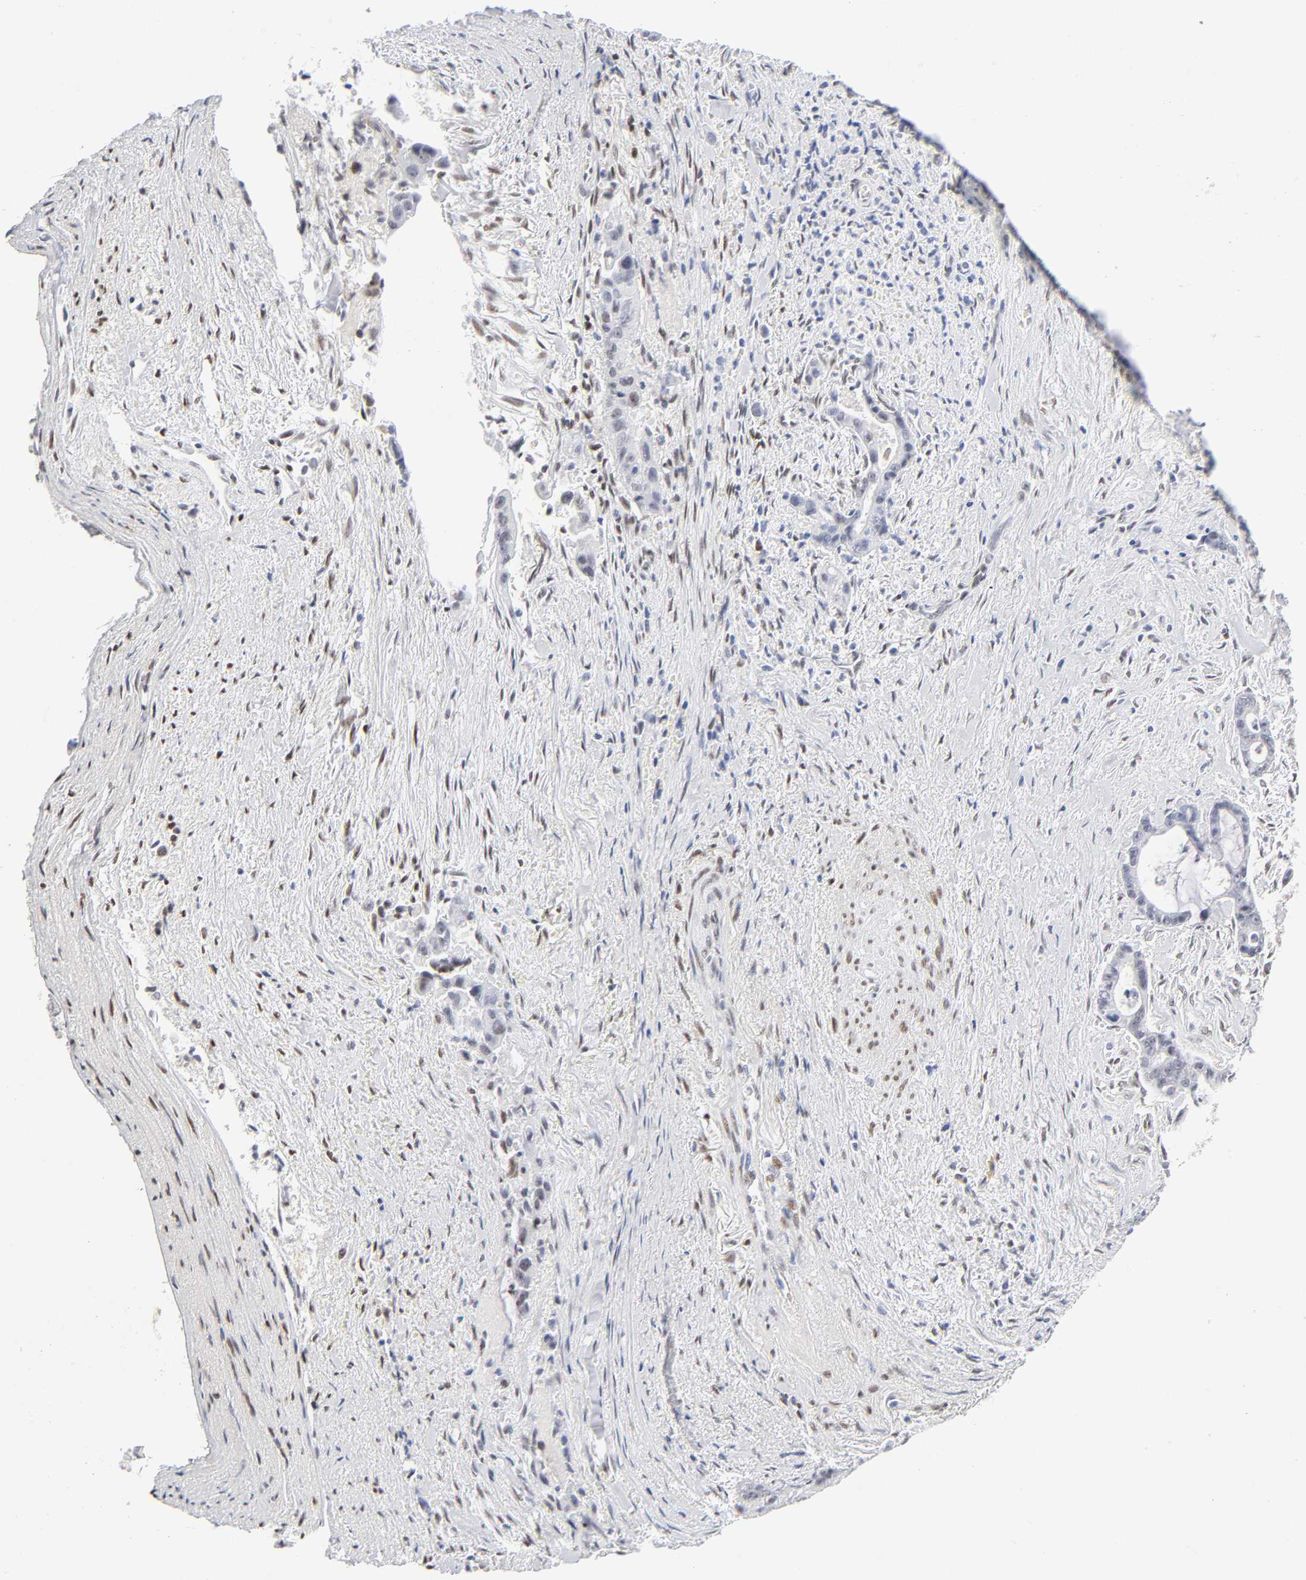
{"staining": {"intensity": "negative", "quantity": "none", "location": "none"}, "tissue": "liver cancer", "cell_type": "Tumor cells", "image_type": "cancer", "snomed": [{"axis": "morphology", "description": "Cholangiocarcinoma"}, {"axis": "topography", "description": "Liver"}], "caption": "Immunohistochemistry image of neoplastic tissue: human cholangiocarcinoma (liver) stained with DAB (3,3'-diaminobenzidine) demonstrates no significant protein expression in tumor cells.", "gene": "NFIC", "patient": {"sex": "female", "age": 55}}